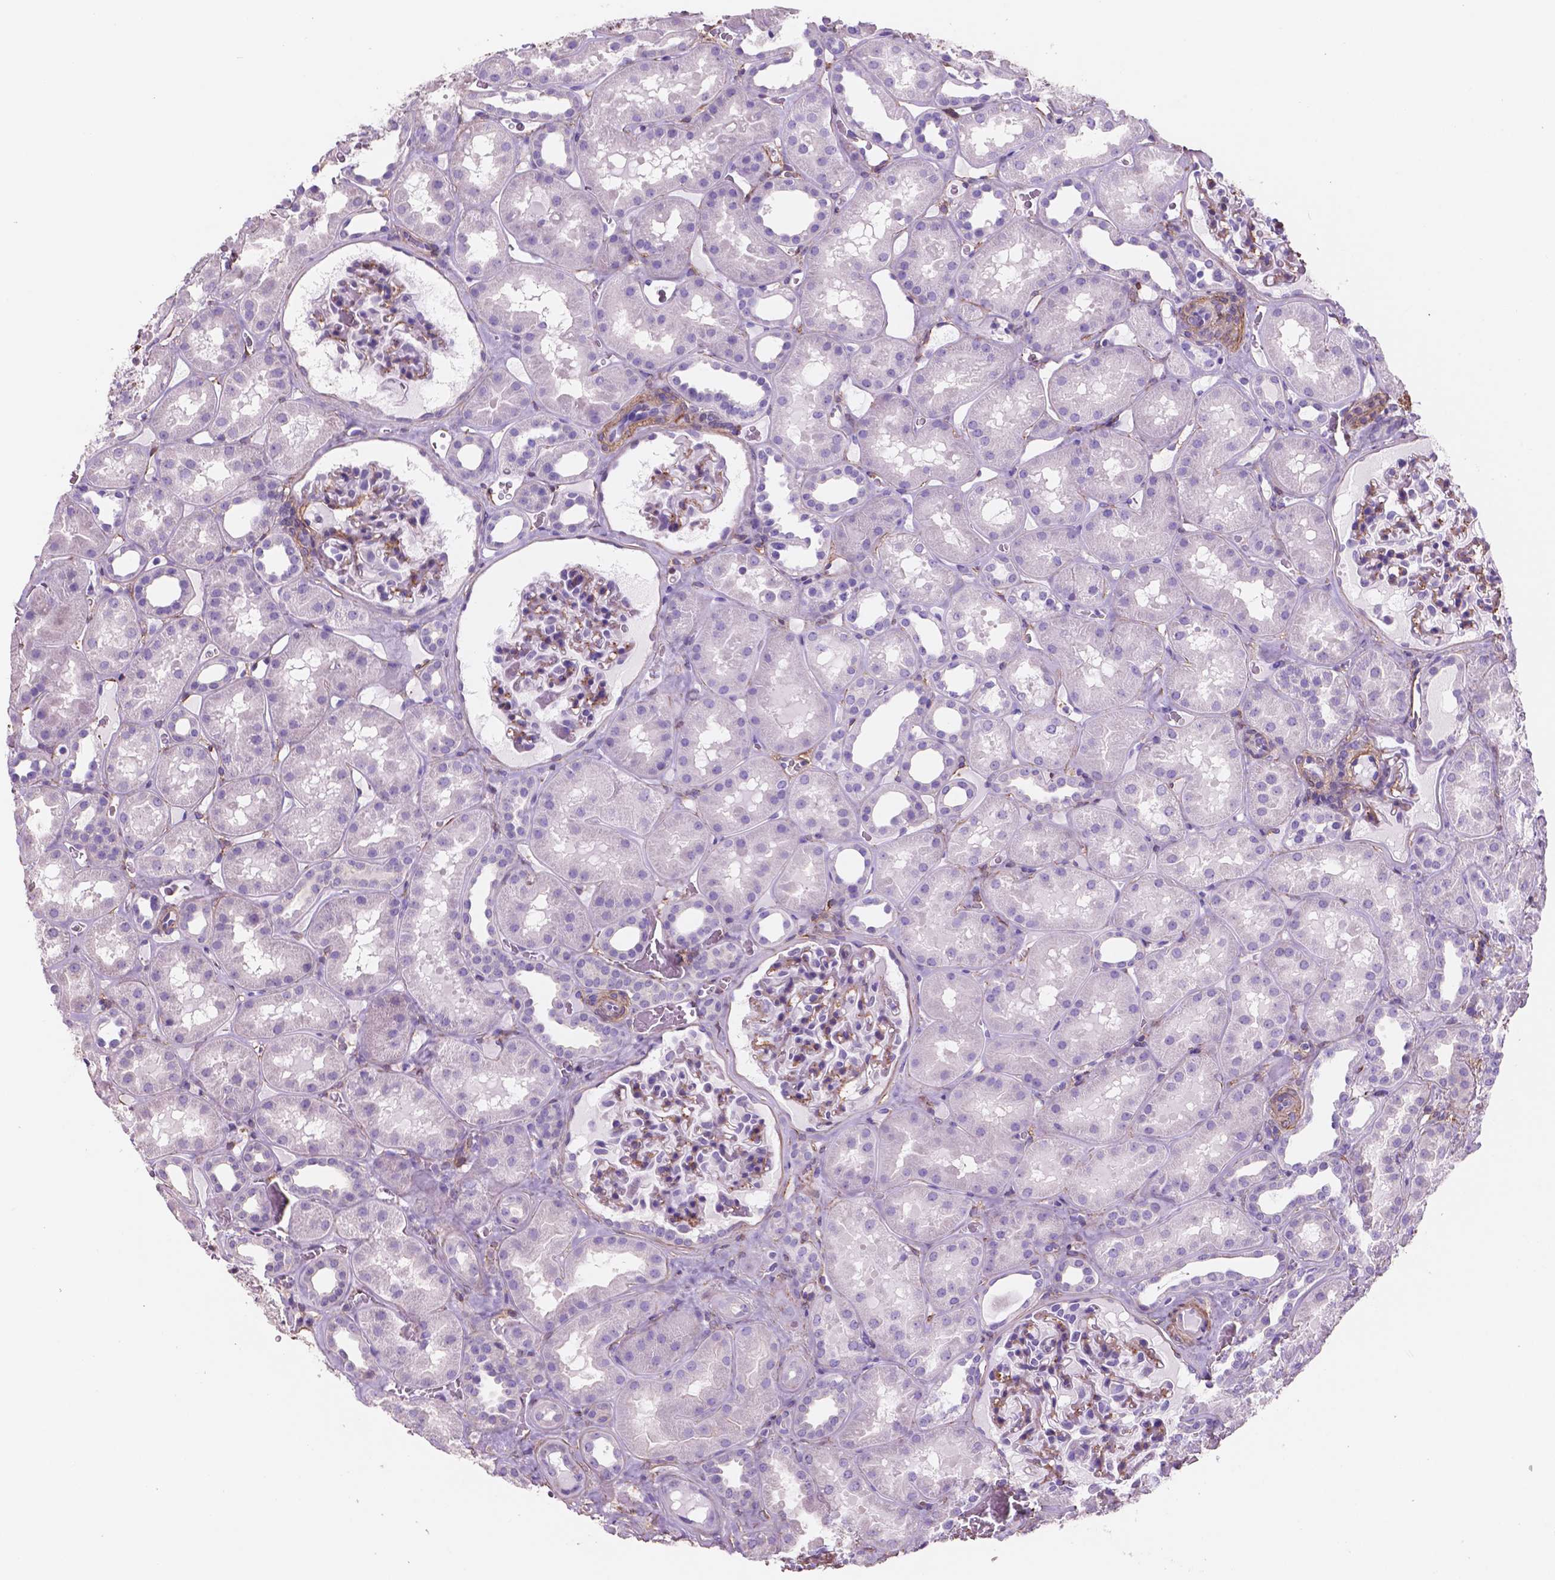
{"staining": {"intensity": "negative", "quantity": "none", "location": "none"}, "tissue": "kidney", "cell_type": "Cells in glomeruli", "image_type": "normal", "snomed": [{"axis": "morphology", "description": "Normal tissue, NOS"}, {"axis": "topography", "description": "Kidney"}], "caption": "Immunohistochemical staining of benign kidney shows no significant positivity in cells in glomeruli. (DAB IHC with hematoxylin counter stain).", "gene": "TOR2A", "patient": {"sex": "female", "age": 41}}